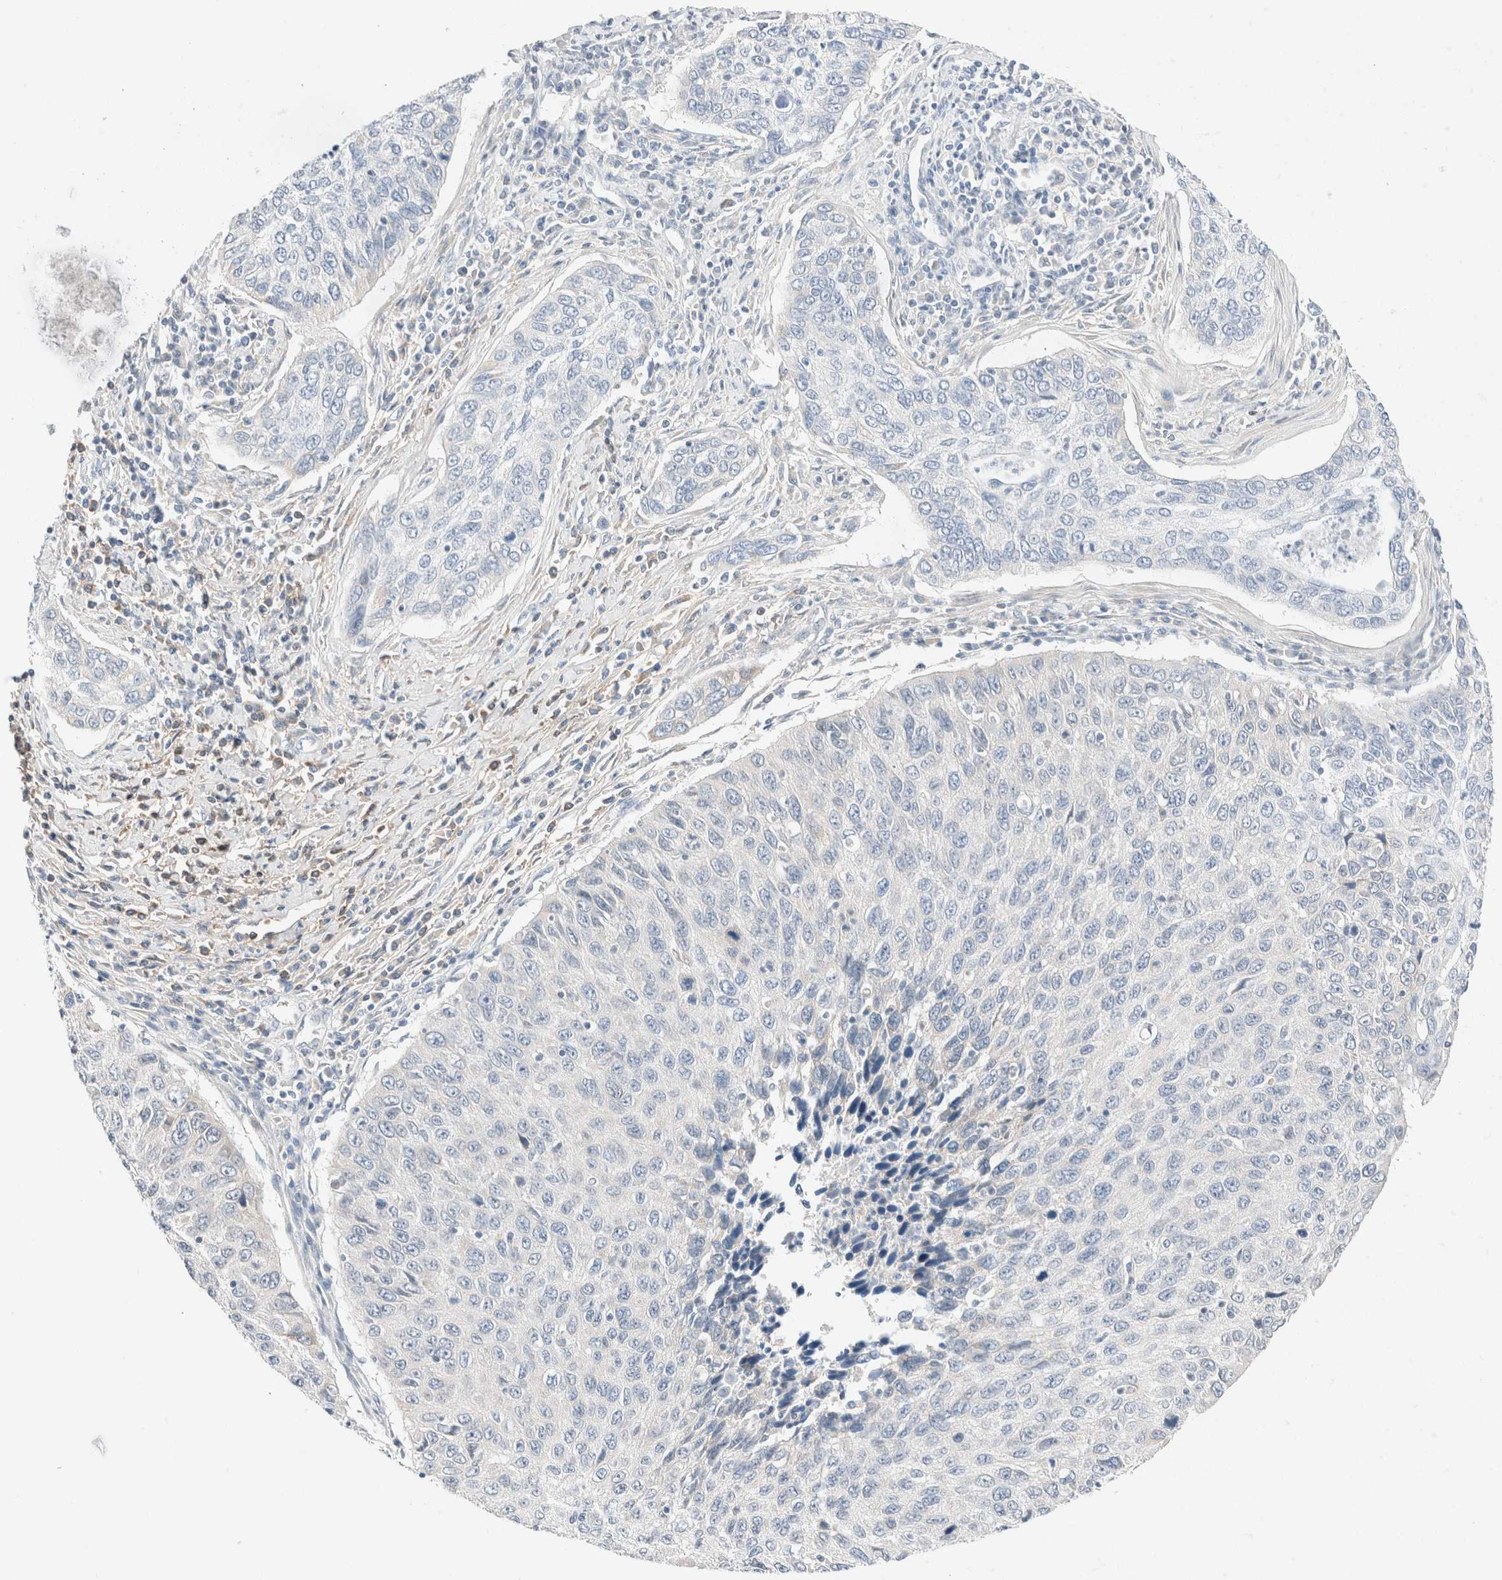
{"staining": {"intensity": "negative", "quantity": "none", "location": "none"}, "tissue": "cervical cancer", "cell_type": "Tumor cells", "image_type": "cancer", "snomed": [{"axis": "morphology", "description": "Squamous cell carcinoma, NOS"}, {"axis": "topography", "description": "Cervix"}], "caption": "DAB immunohistochemical staining of cervical cancer demonstrates no significant expression in tumor cells.", "gene": "PCM1", "patient": {"sex": "female", "age": 53}}